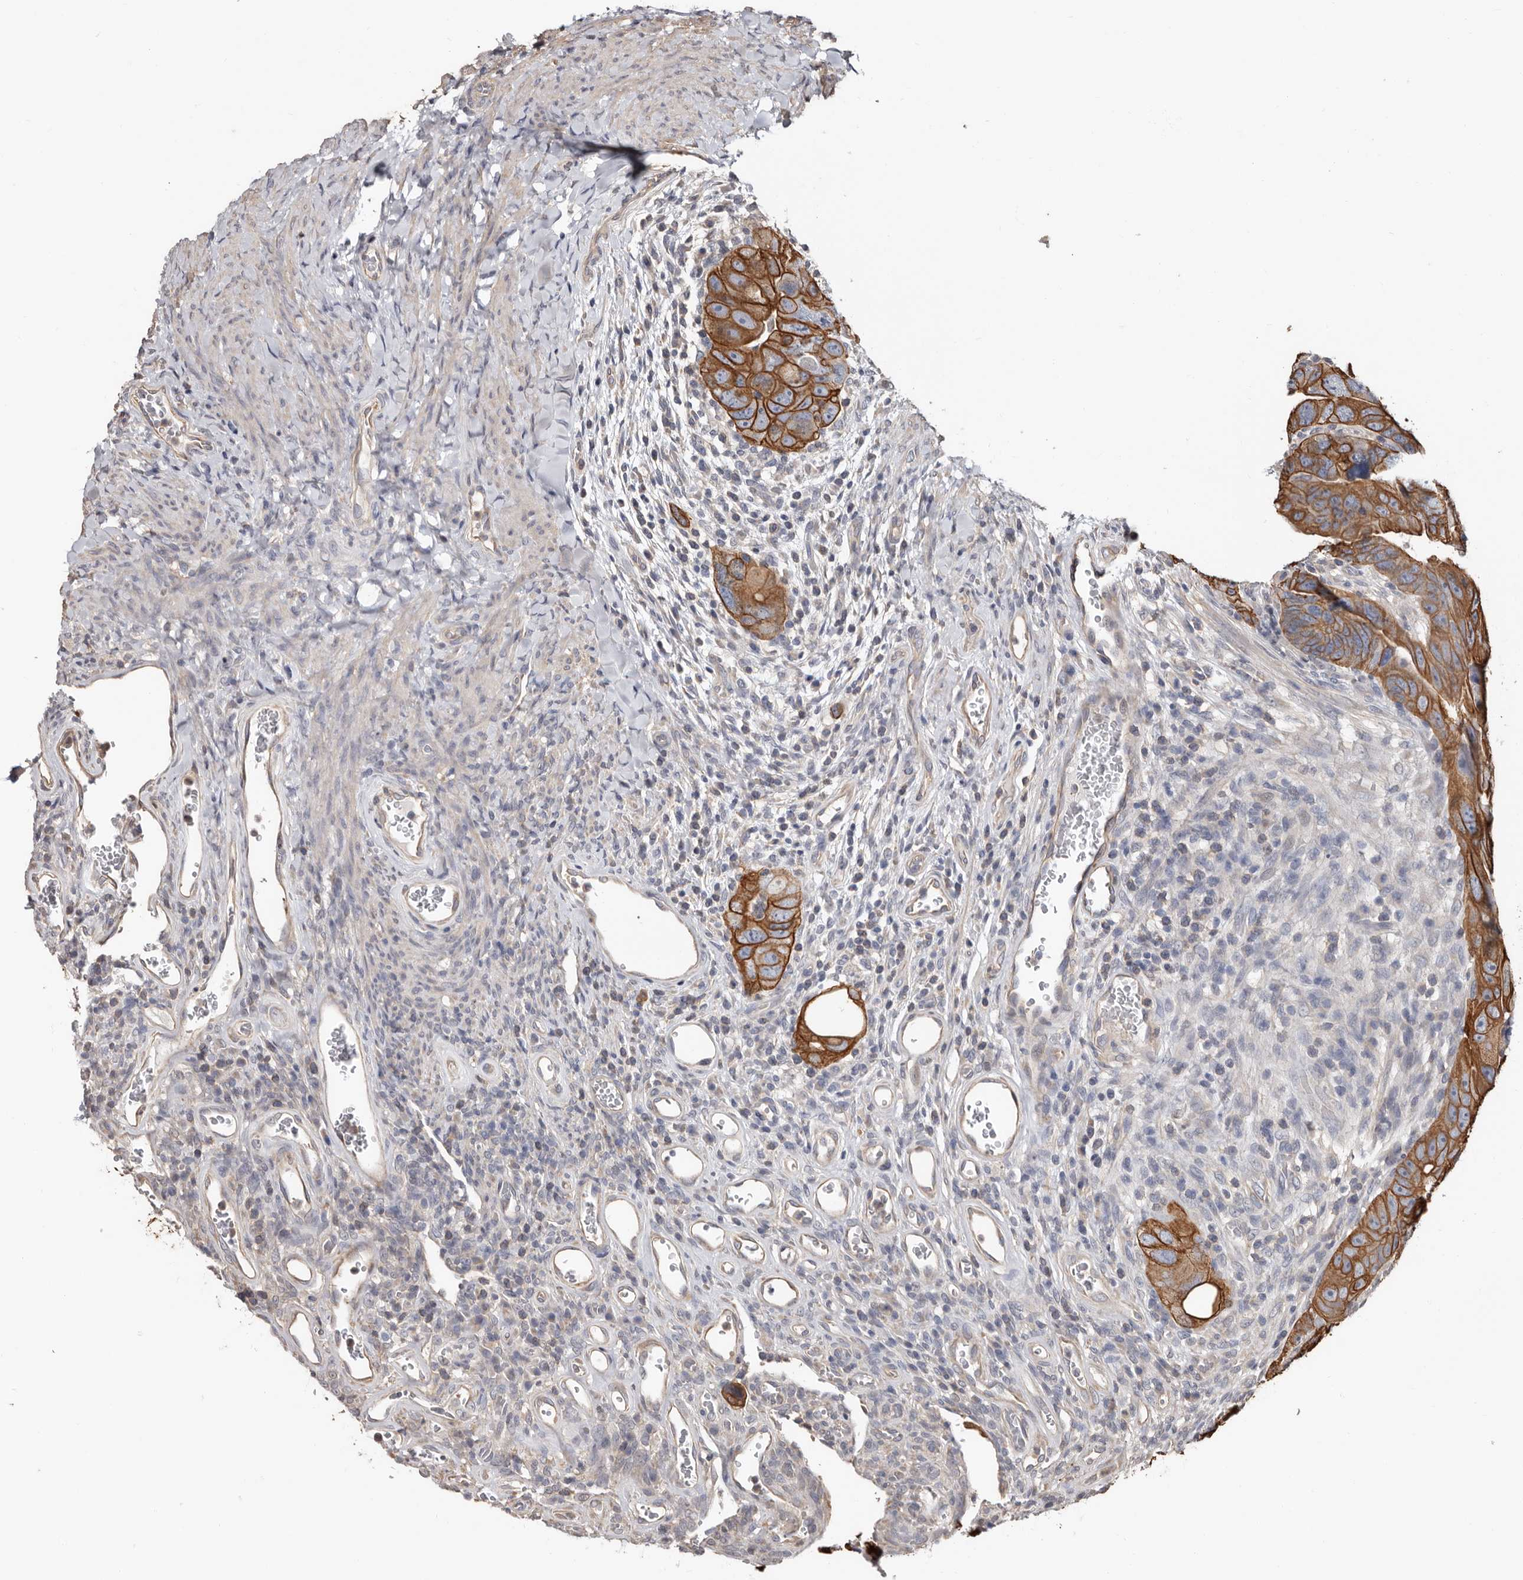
{"staining": {"intensity": "strong", "quantity": ">75%", "location": "cytoplasmic/membranous"}, "tissue": "colorectal cancer", "cell_type": "Tumor cells", "image_type": "cancer", "snomed": [{"axis": "morphology", "description": "Adenocarcinoma, NOS"}, {"axis": "topography", "description": "Rectum"}], "caption": "Immunohistochemistry (IHC) (DAB (3,3'-diaminobenzidine)) staining of colorectal adenocarcinoma demonstrates strong cytoplasmic/membranous protein positivity in about >75% of tumor cells.", "gene": "MRPL18", "patient": {"sex": "male", "age": 59}}